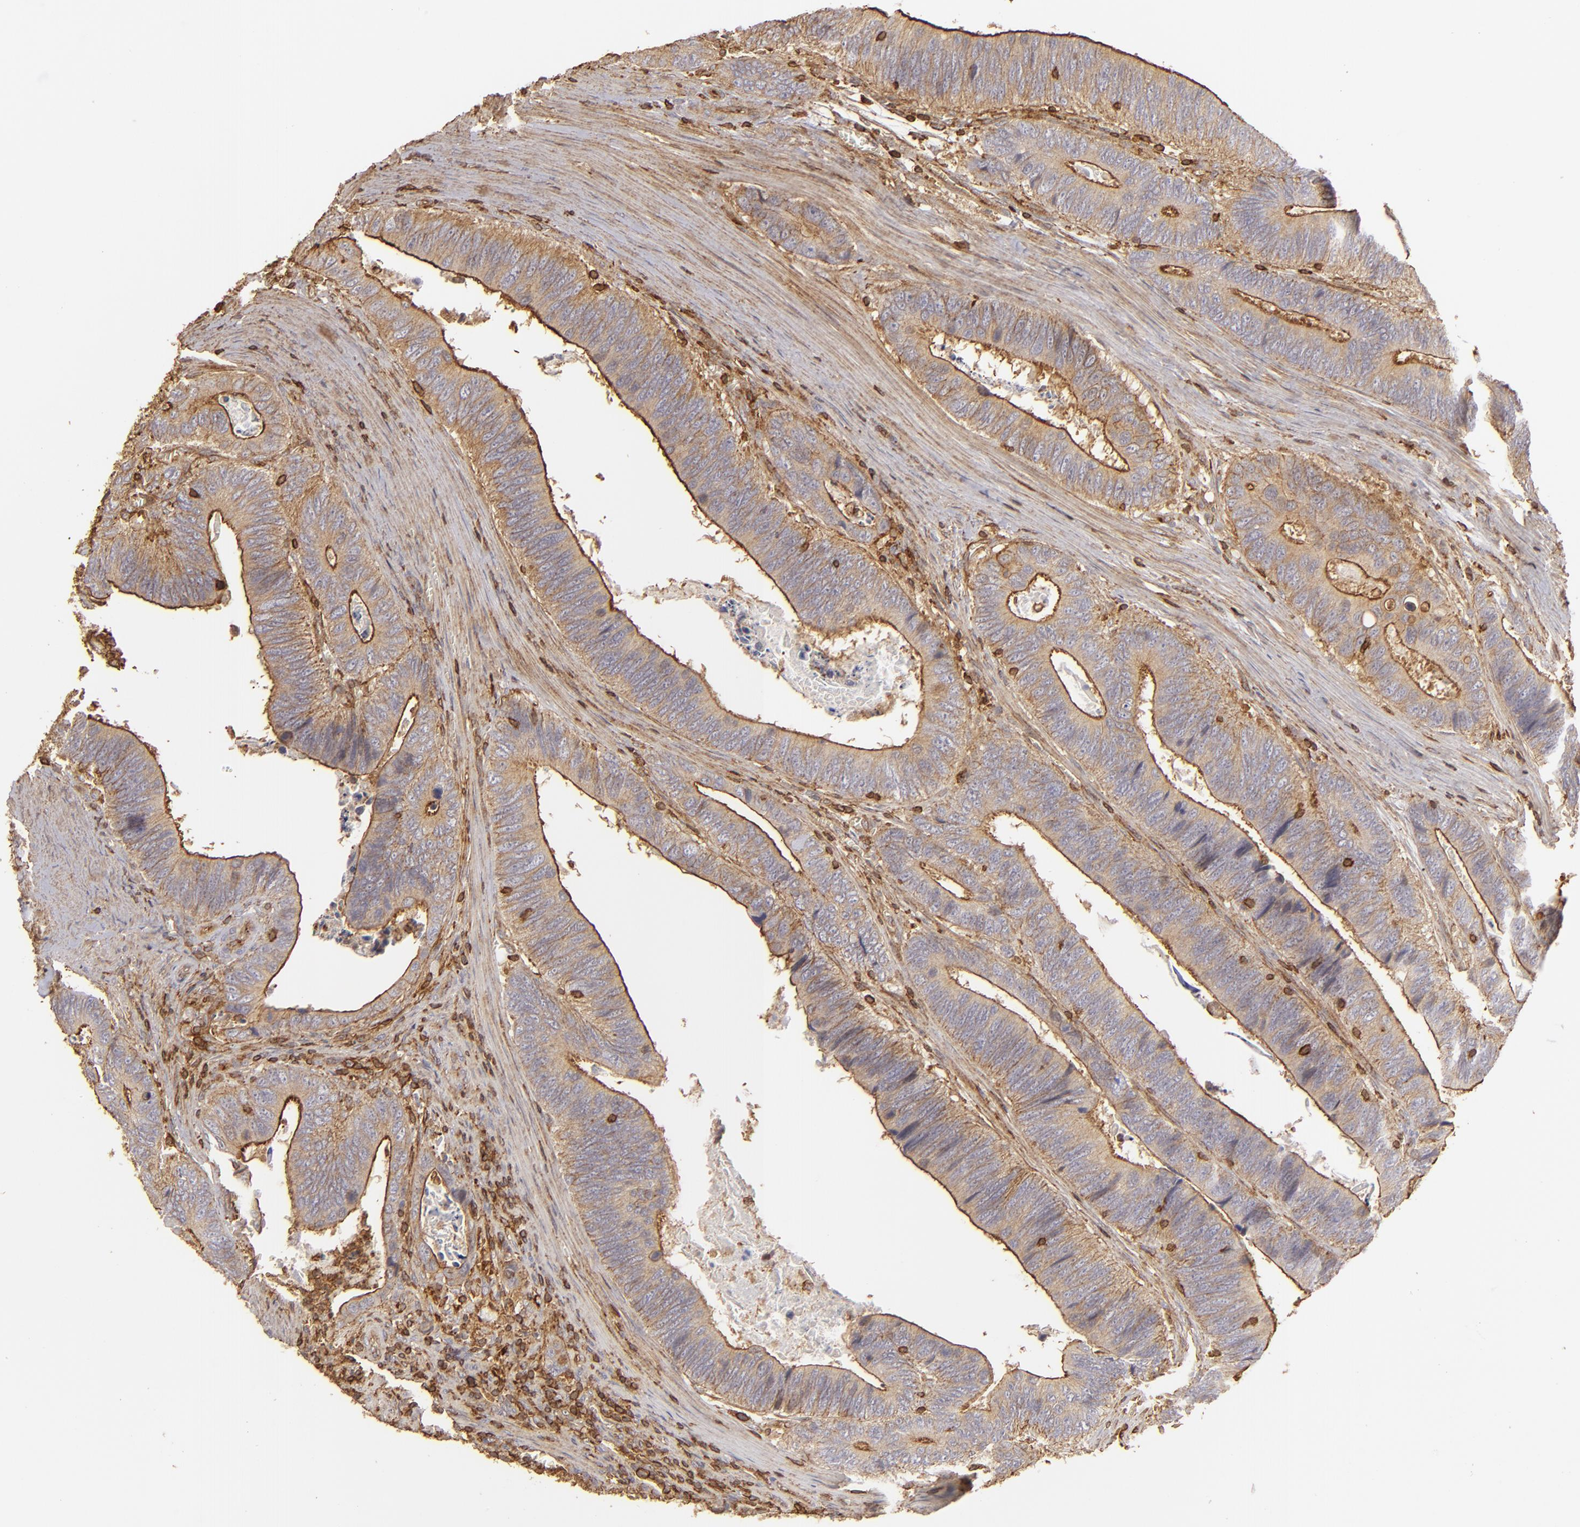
{"staining": {"intensity": "moderate", "quantity": ">75%", "location": "cytoplasmic/membranous"}, "tissue": "colorectal cancer", "cell_type": "Tumor cells", "image_type": "cancer", "snomed": [{"axis": "morphology", "description": "Adenocarcinoma, NOS"}, {"axis": "topography", "description": "Colon"}], "caption": "Immunohistochemical staining of colorectal cancer (adenocarcinoma) demonstrates moderate cytoplasmic/membranous protein positivity in about >75% of tumor cells. The protein is stained brown, and the nuclei are stained in blue (DAB (3,3'-diaminobenzidine) IHC with brightfield microscopy, high magnification).", "gene": "ACTB", "patient": {"sex": "male", "age": 72}}